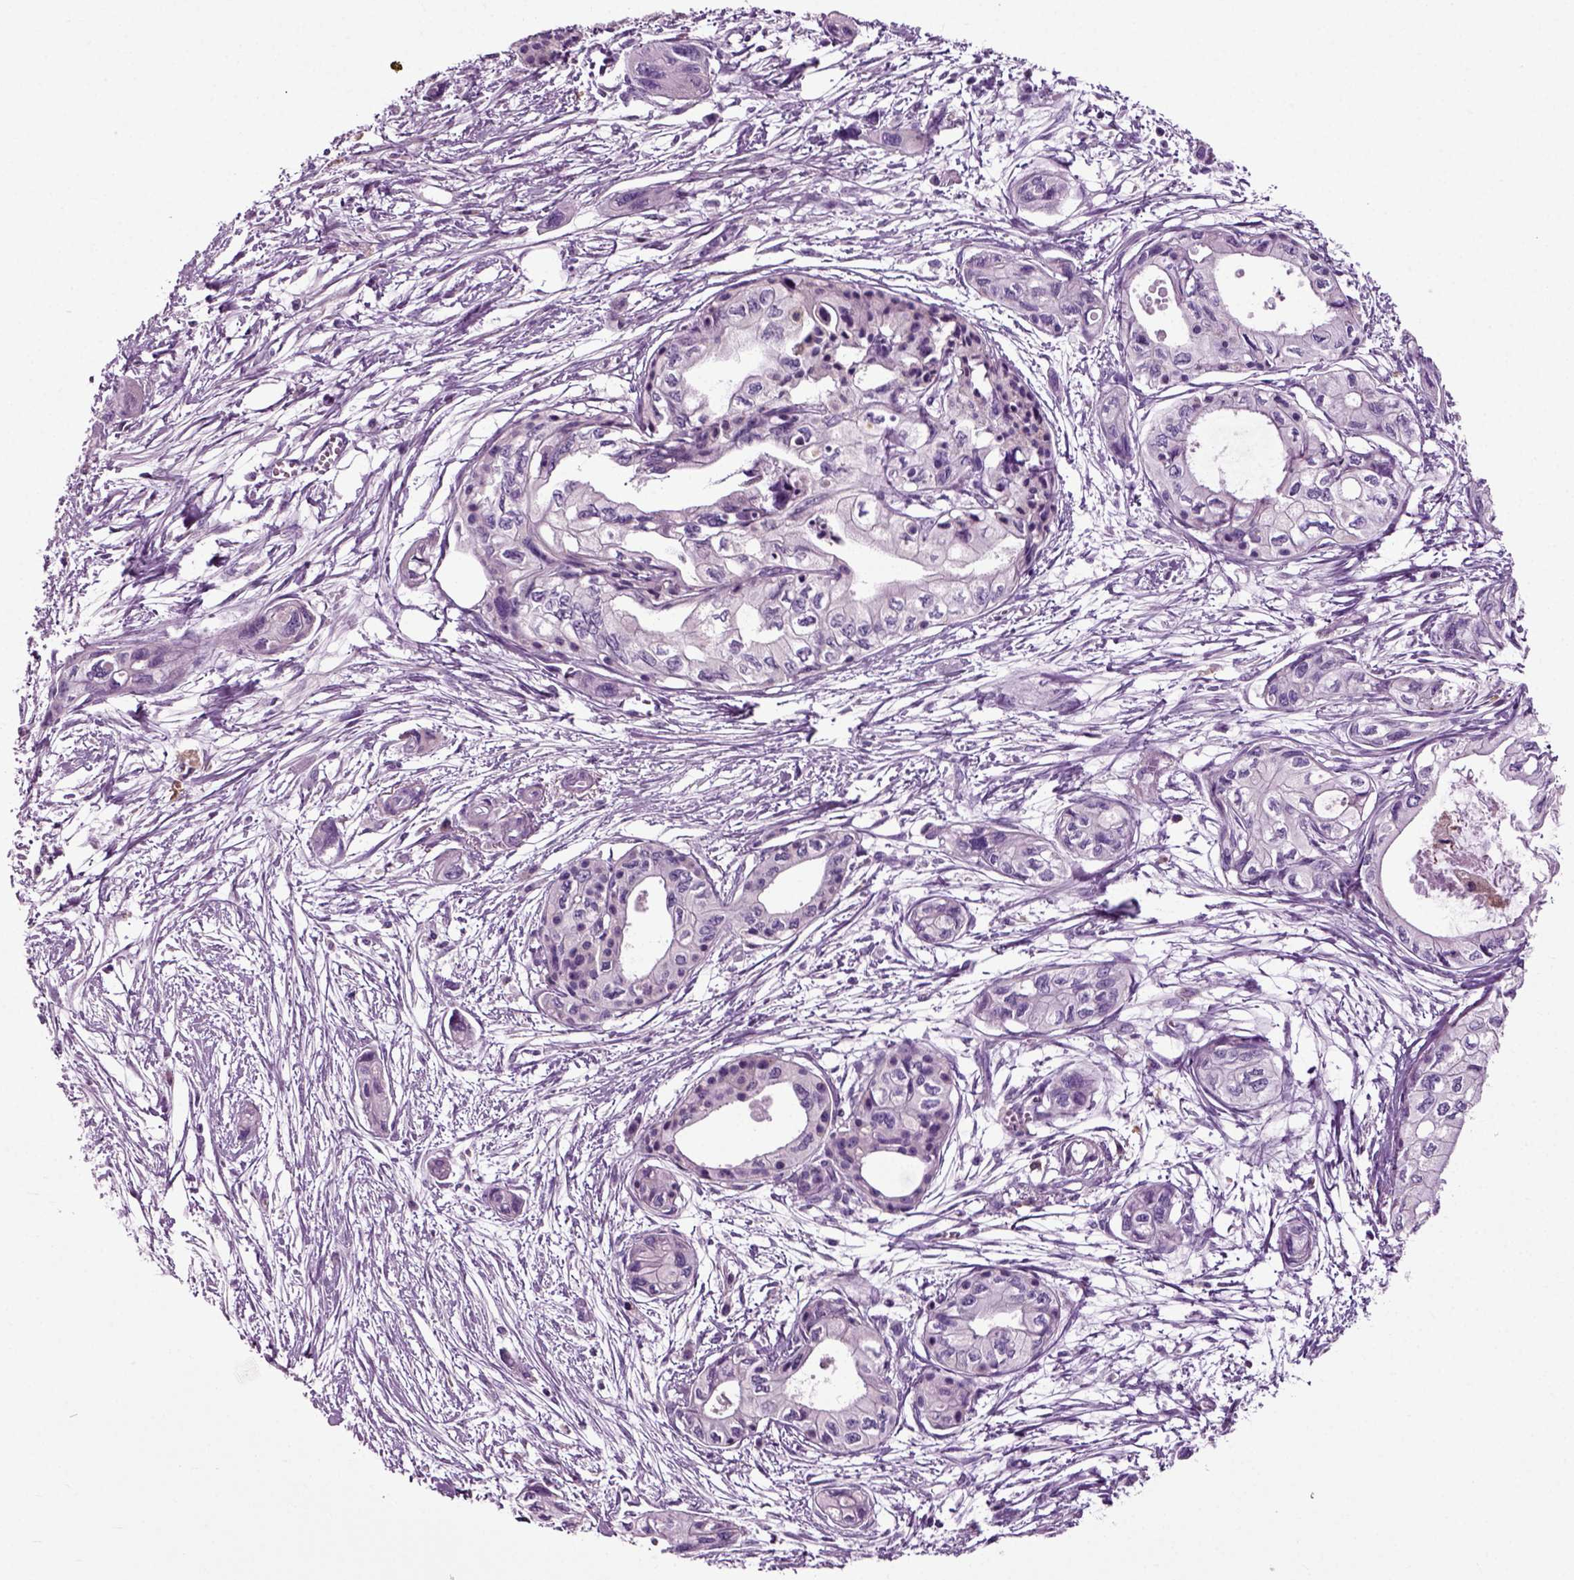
{"staining": {"intensity": "negative", "quantity": "none", "location": "none"}, "tissue": "pancreatic cancer", "cell_type": "Tumor cells", "image_type": "cancer", "snomed": [{"axis": "morphology", "description": "Adenocarcinoma, NOS"}, {"axis": "topography", "description": "Pancreas"}], "caption": "This is an immunohistochemistry (IHC) photomicrograph of pancreatic cancer. There is no positivity in tumor cells.", "gene": "DNAH10", "patient": {"sex": "female", "age": 76}}